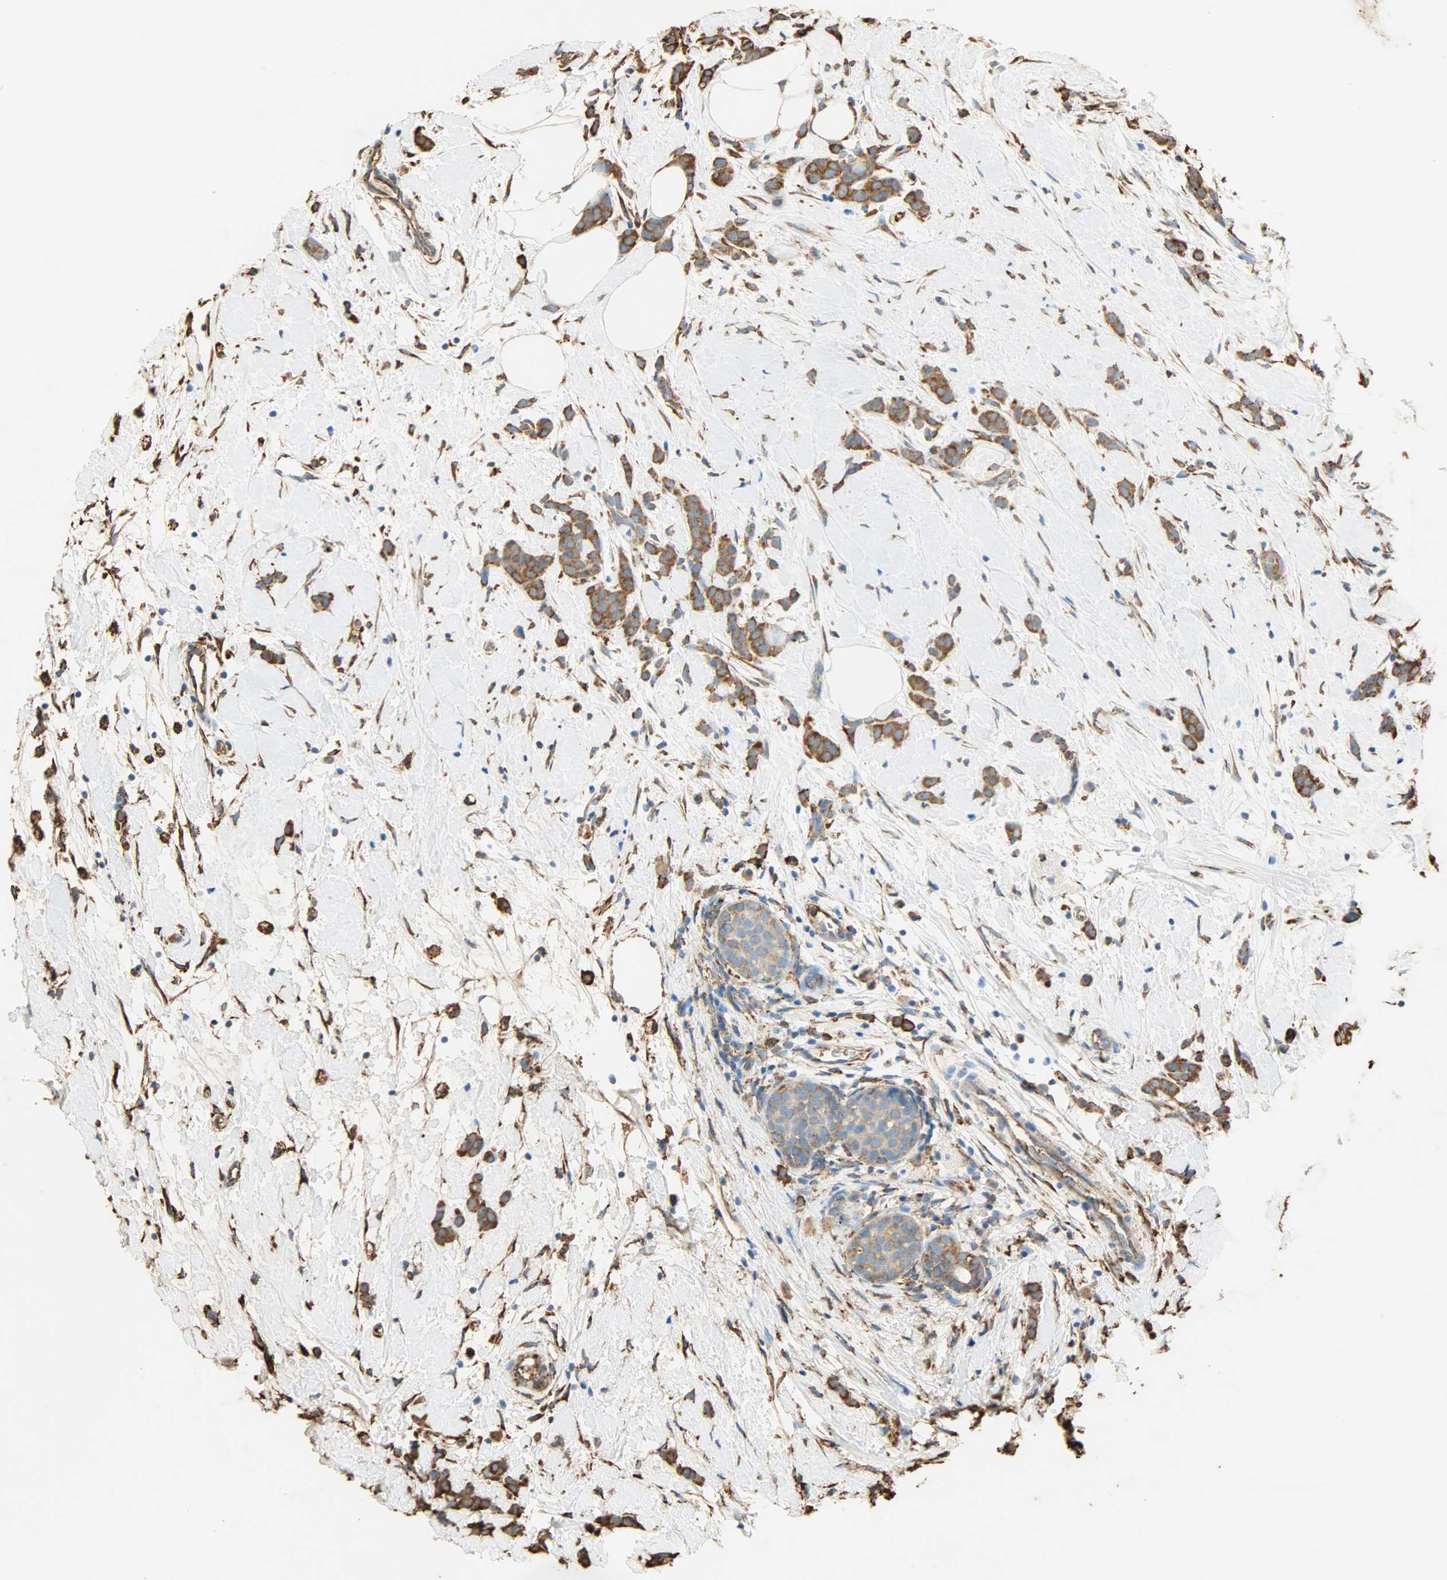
{"staining": {"intensity": "moderate", "quantity": ">75%", "location": "cytoplasmic/membranous"}, "tissue": "breast cancer", "cell_type": "Tumor cells", "image_type": "cancer", "snomed": [{"axis": "morphology", "description": "Lobular carcinoma, in situ"}, {"axis": "morphology", "description": "Lobular carcinoma"}, {"axis": "topography", "description": "Breast"}], "caption": "This histopathology image demonstrates immunohistochemistry staining of human breast cancer (lobular carcinoma in situ), with medium moderate cytoplasmic/membranous expression in about >75% of tumor cells.", "gene": "HSP90B1", "patient": {"sex": "female", "age": 41}}